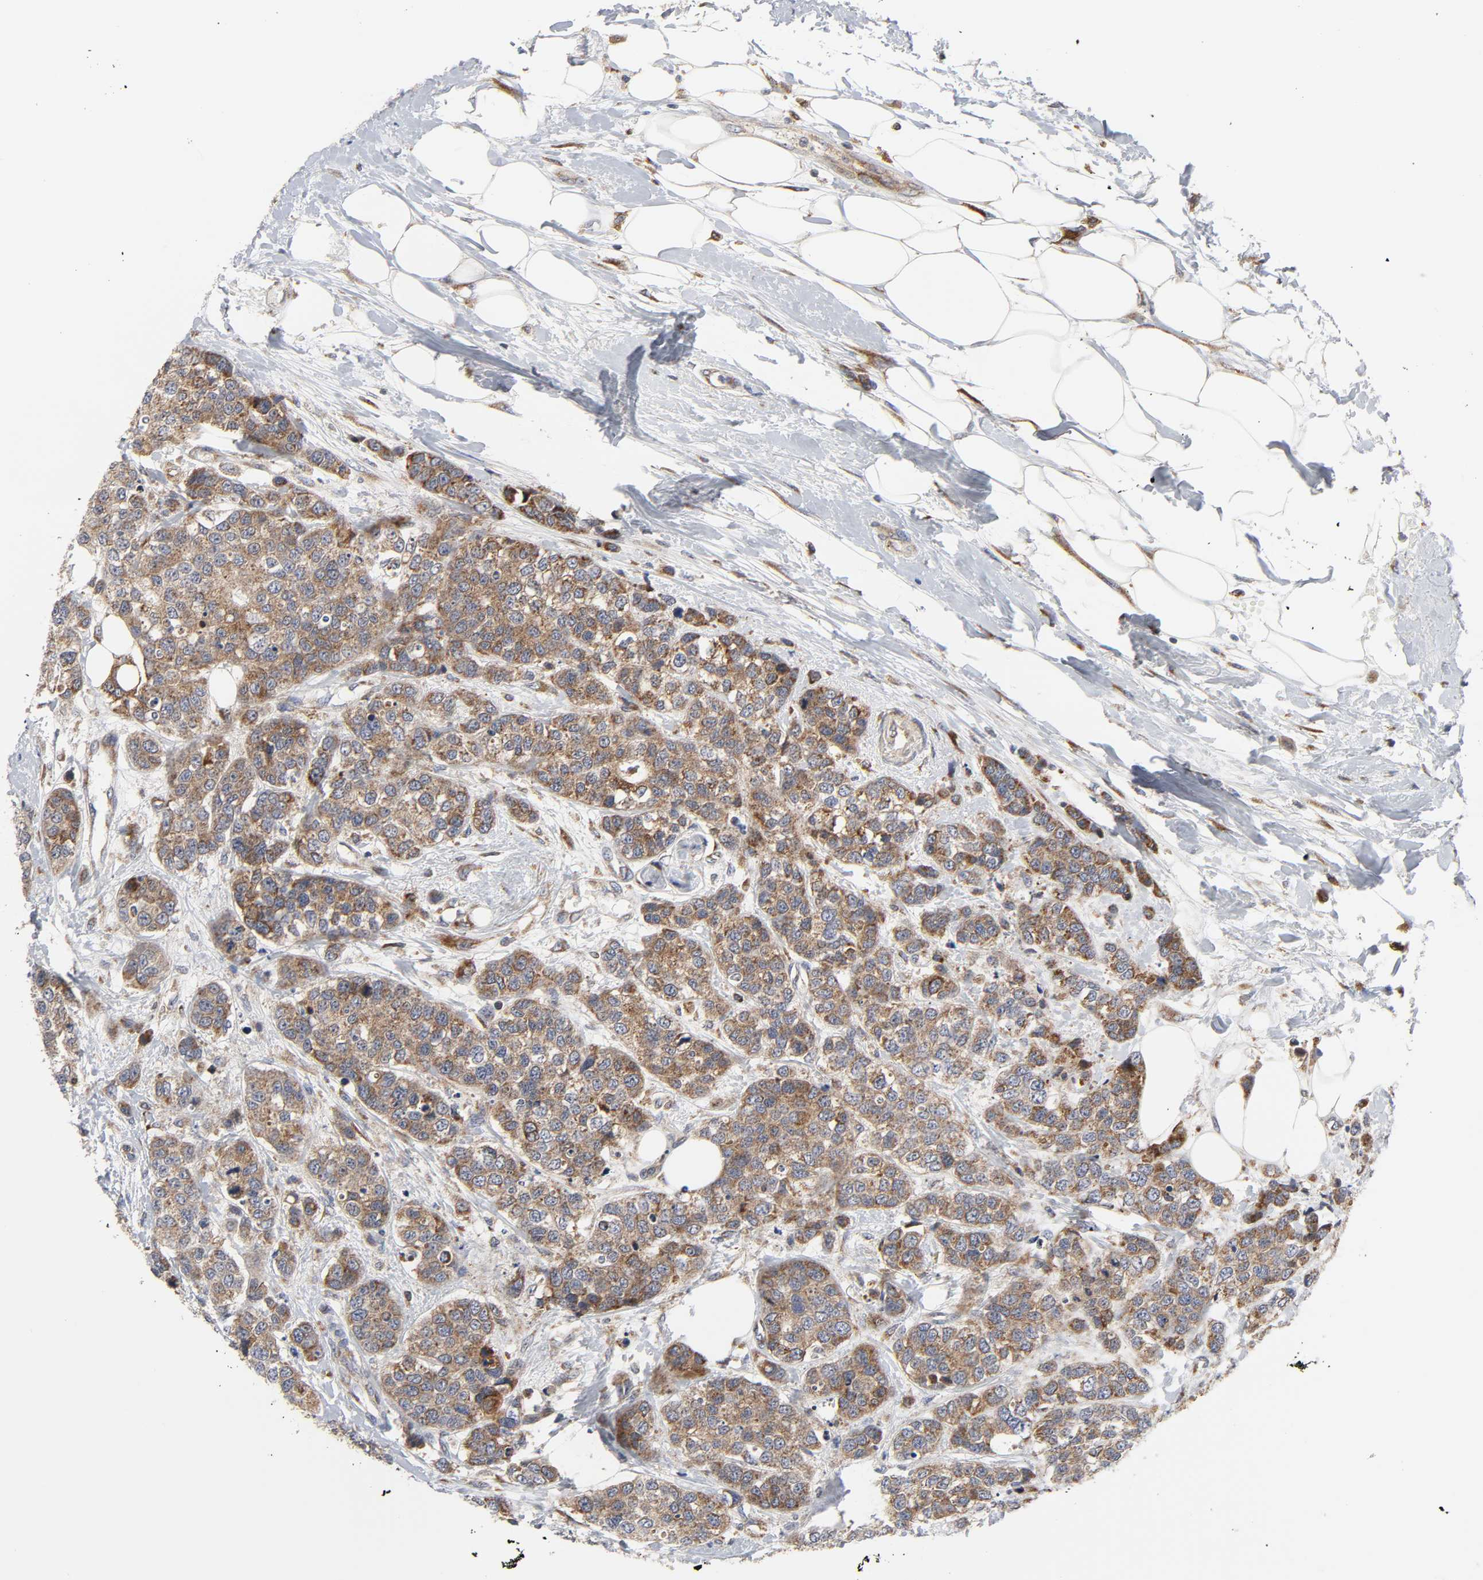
{"staining": {"intensity": "moderate", "quantity": ">75%", "location": "cytoplasmic/membranous"}, "tissue": "breast cancer", "cell_type": "Tumor cells", "image_type": "cancer", "snomed": [{"axis": "morphology", "description": "Duct carcinoma"}, {"axis": "topography", "description": "Breast"}], "caption": "Human breast invasive ductal carcinoma stained for a protein (brown) exhibits moderate cytoplasmic/membranous positive staining in about >75% of tumor cells.", "gene": "BAX", "patient": {"sex": "female", "age": 51}}